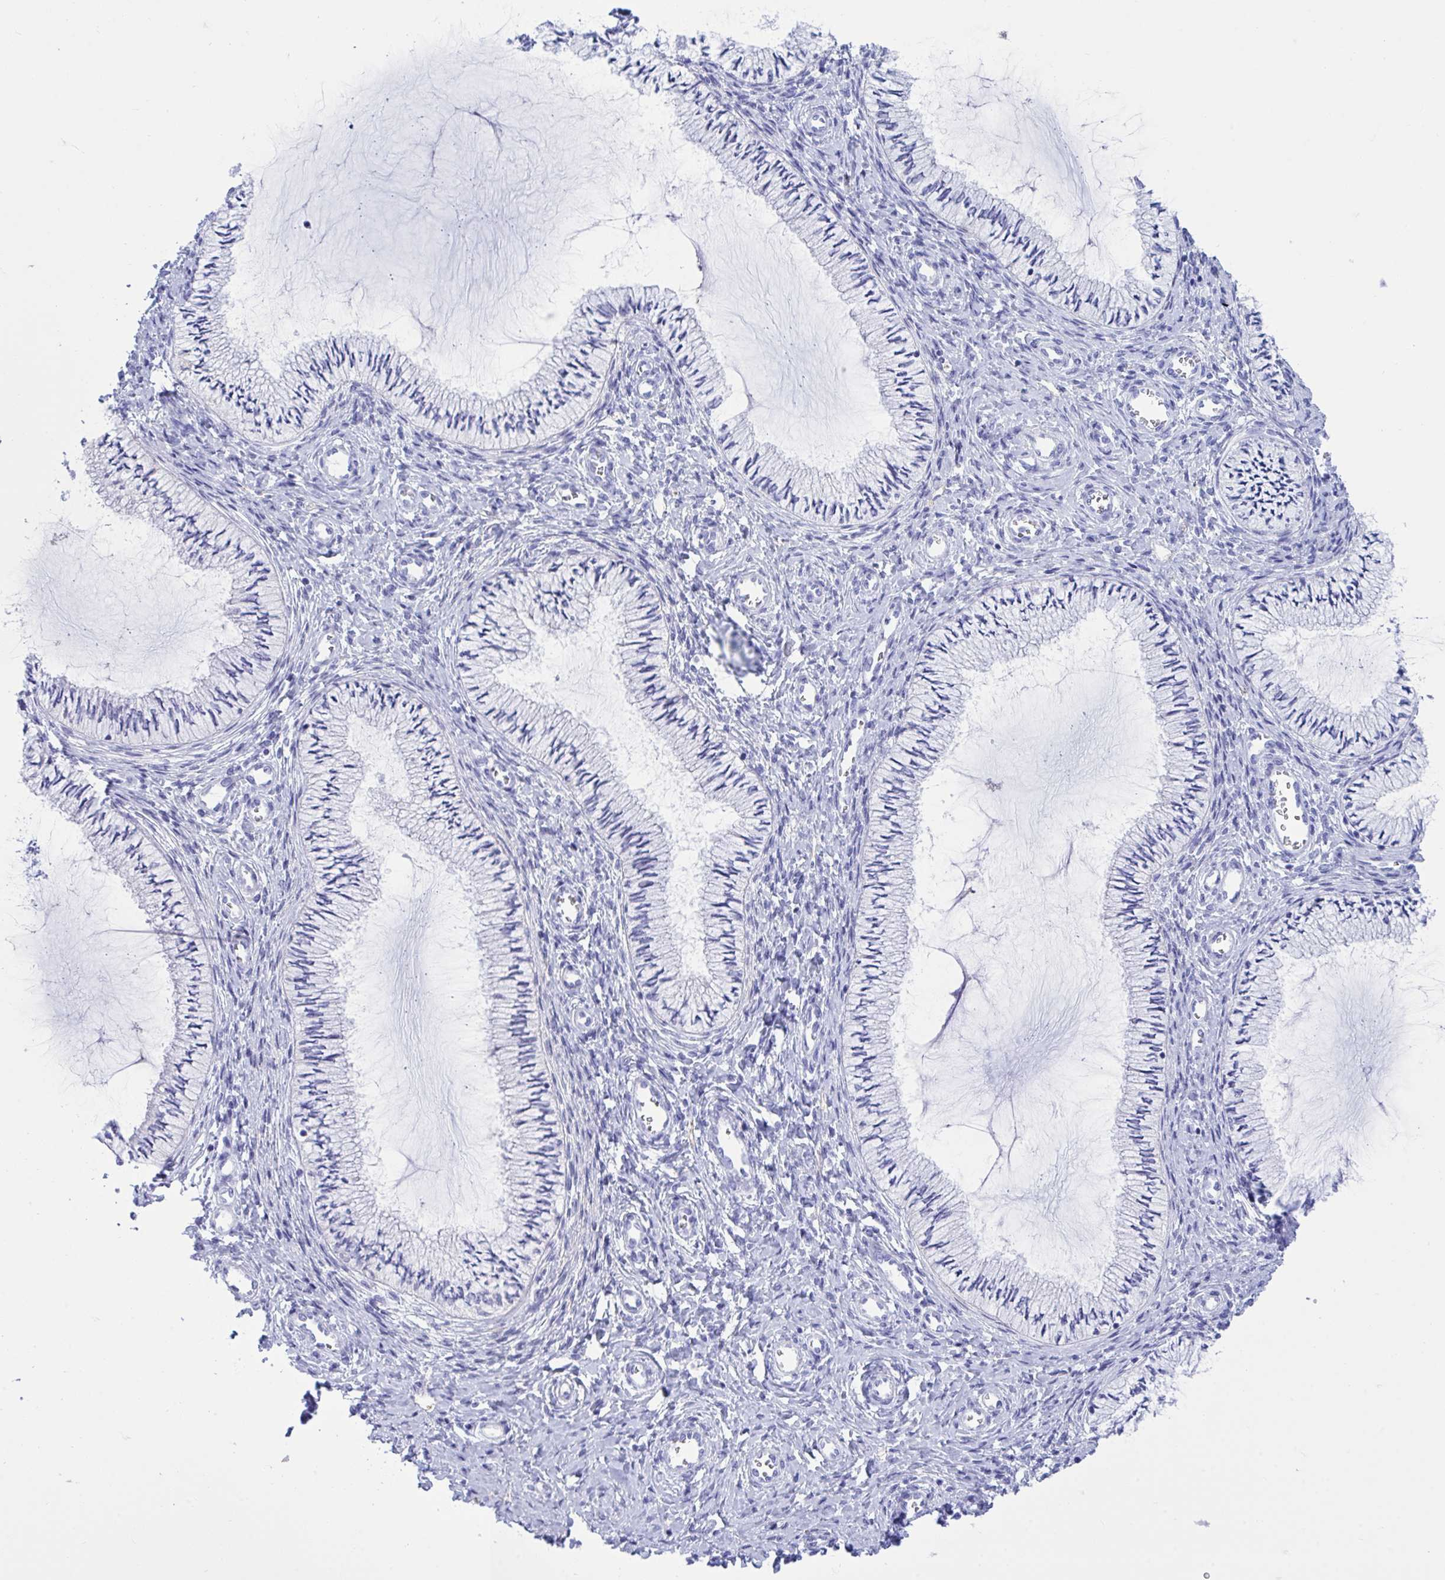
{"staining": {"intensity": "negative", "quantity": "none", "location": "none"}, "tissue": "cervix", "cell_type": "Glandular cells", "image_type": "normal", "snomed": [{"axis": "morphology", "description": "Normal tissue, NOS"}, {"axis": "topography", "description": "Cervix"}], "caption": "DAB immunohistochemical staining of unremarkable cervix exhibits no significant positivity in glandular cells.", "gene": "BEX5", "patient": {"sex": "female", "age": 24}}